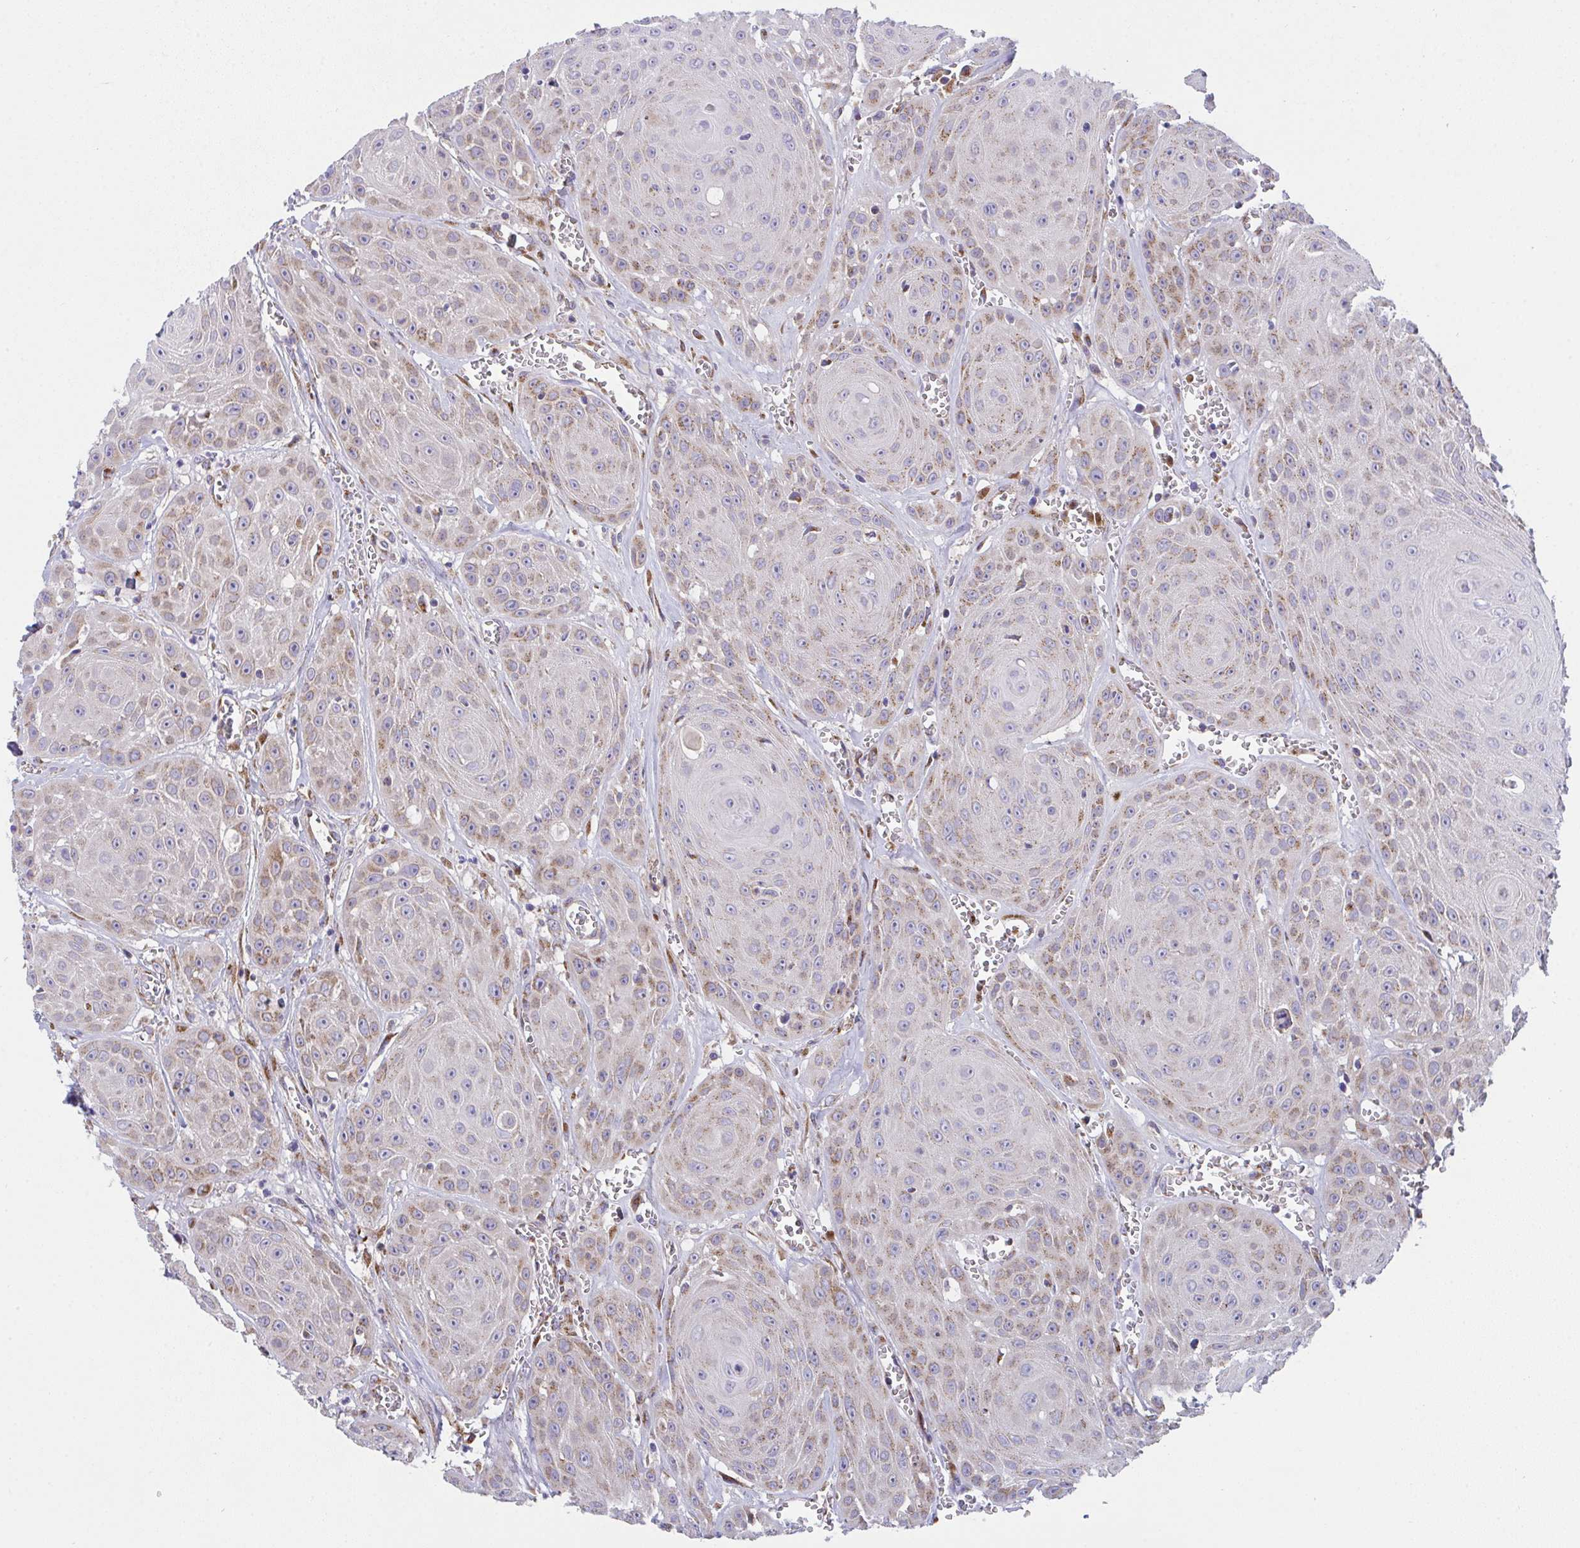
{"staining": {"intensity": "weak", "quantity": "25%-75%", "location": "cytoplasmic/membranous"}, "tissue": "head and neck cancer", "cell_type": "Tumor cells", "image_type": "cancer", "snomed": [{"axis": "morphology", "description": "Squamous cell carcinoma, NOS"}, {"axis": "topography", "description": "Oral tissue"}, {"axis": "topography", "description": "Head-Neck"}], "caption": "An image of human squamous cell carcinoma (head and neck) stained for a protein exhibits weak cytoplasmic/membranous brown staining in tumor cells. (Stains: DAB (3,3'-diaminobenzidine) in brown, nuclei in blue, Microscopy: brightfield microscopy at high magnification).", "gene": "MIA3", "patient": {"sex": "male", "age": 81}}